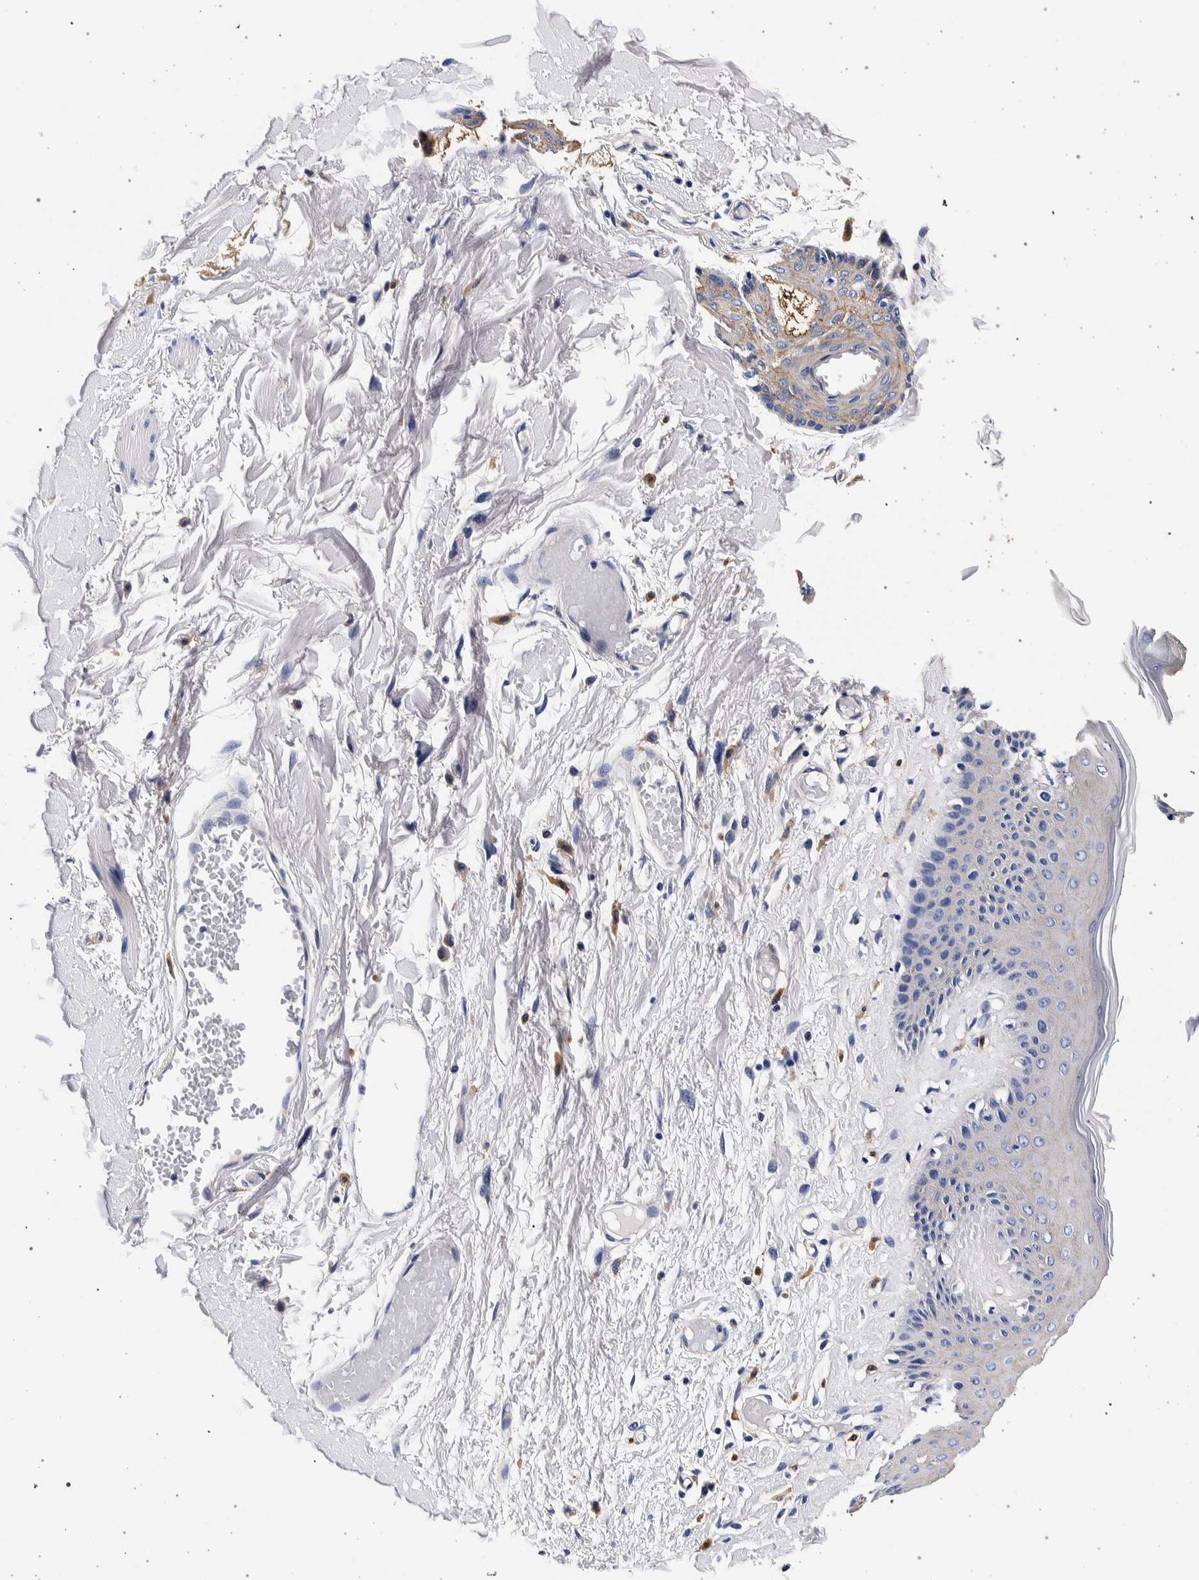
{"staining": {"intensity": "negative", "quantity": "none", "location": "none"}, "tissue": "skin", "cell_type": "Epidermal cells", "image_type": "normal", "snomed": [{"axis": "morphology", "description": "Normal tissue, NOS"}, {"axis": "topography", "description": "Vulva"}], "caption": "Immunohistochemistry photomicrograph of benign skin stained for a protein (brown), which demonstrates no expression in epidermal cells. The staining is performed using DAB (3,3'-diaminobenzidine) brown chromogen with nuclei counter-stained in using hematoxylin.", "gene": "NIBAN2", "patient": {"sex": "female", "age": 73}}